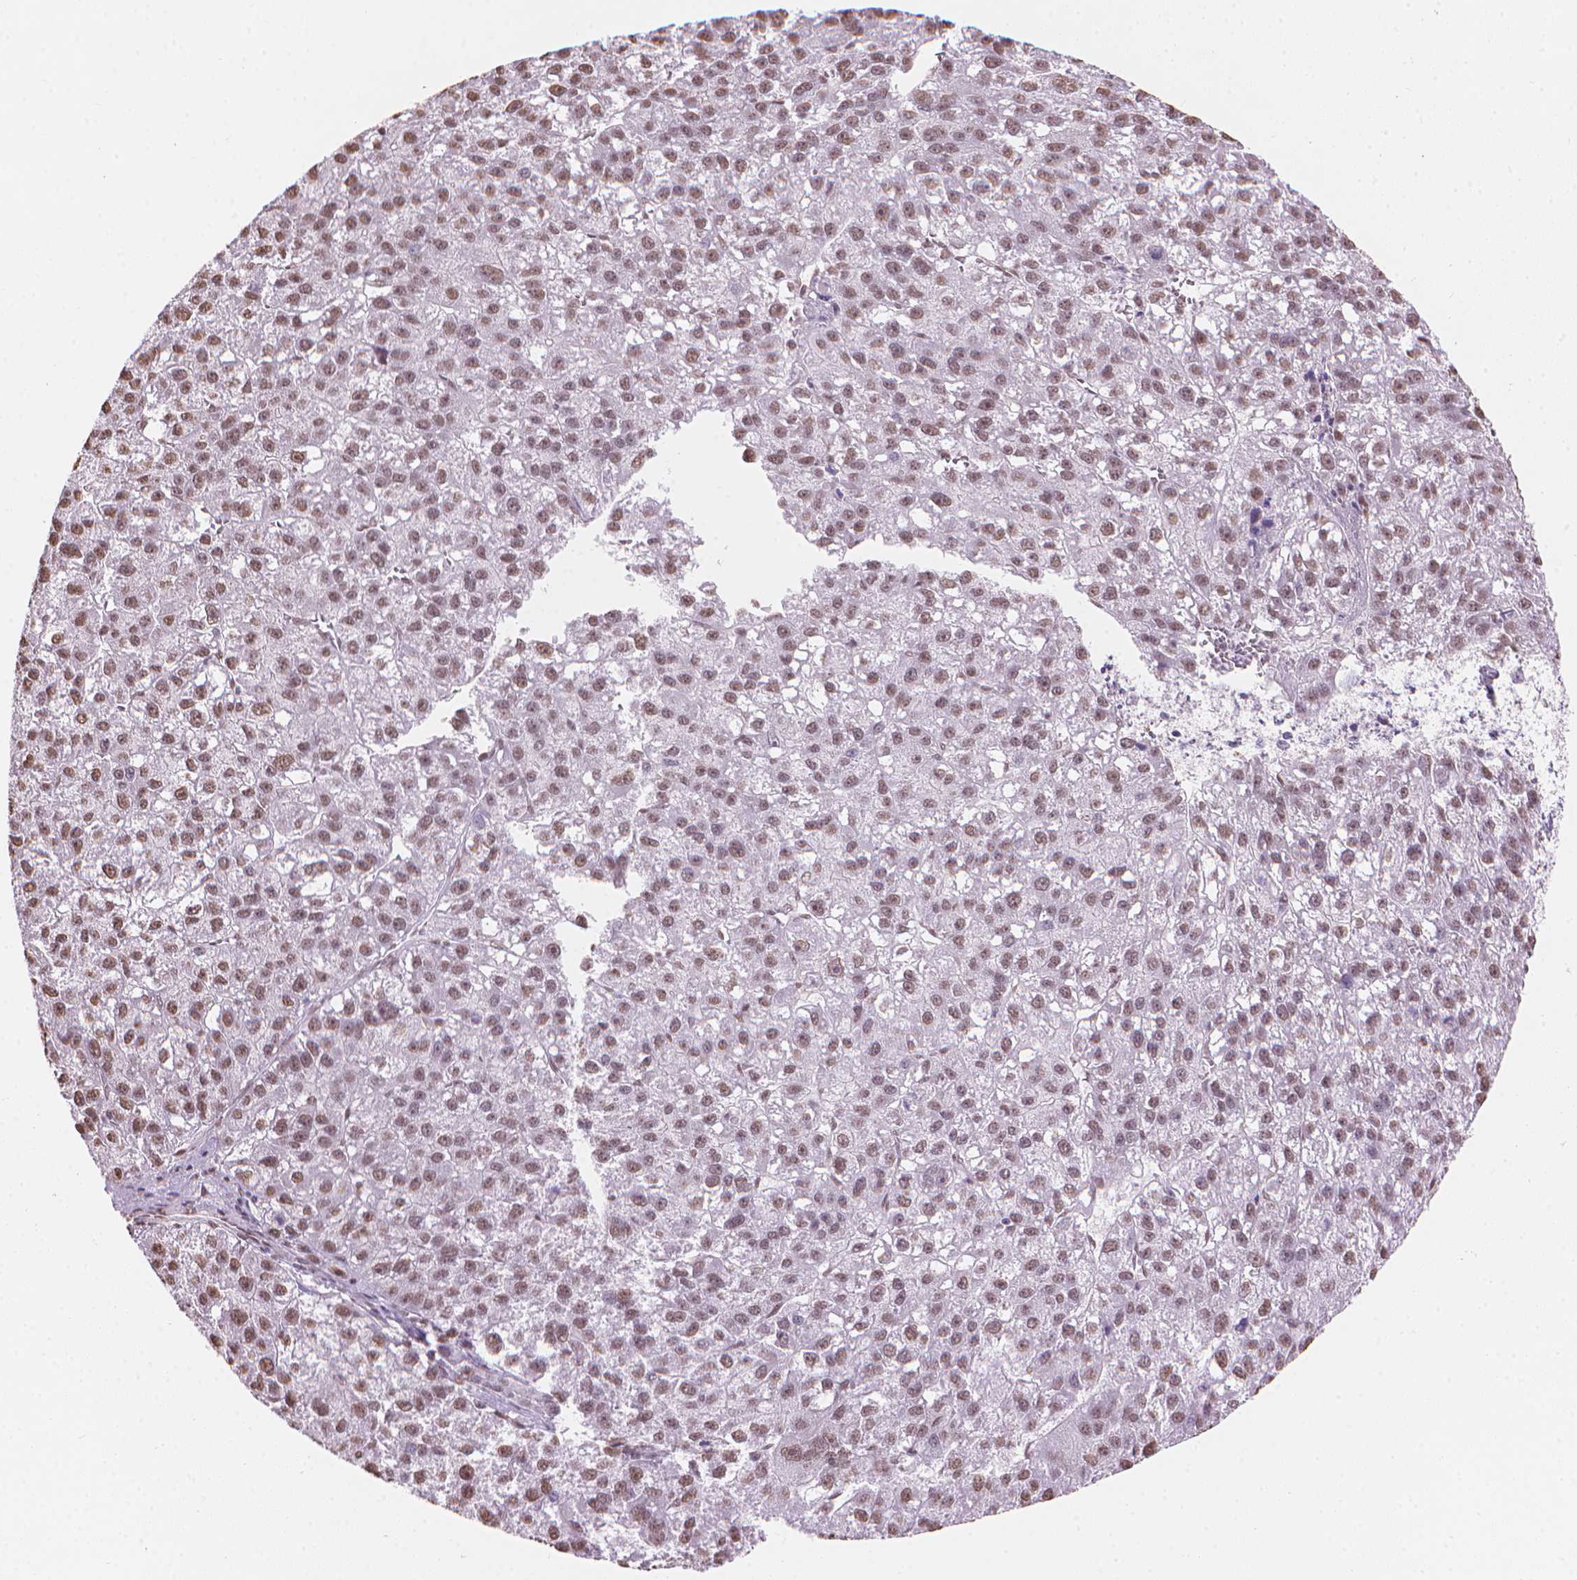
{"staining": {"intensity": "moderate", "quantity": ">75%", "location": "nuclear"}, "tissue": "liver cancer", "cell_type": "Tumor cells", "image_type": "cancer", "snomed": [{"axis": "morphology", "description": "Carcinoma, Hepatocellular, NOS"}, {"axis": "topography", "description": "Liver"}], "caption": "IHC photomicrograph of human liver hepatocellular carcinoma stained for a protein (brown), which exhibits medium levels of moderate nuclear positivity in approximately >75% of tumor cells.", "gene": "PIAS2", "patient": {"sex": "female", "age": 70}}